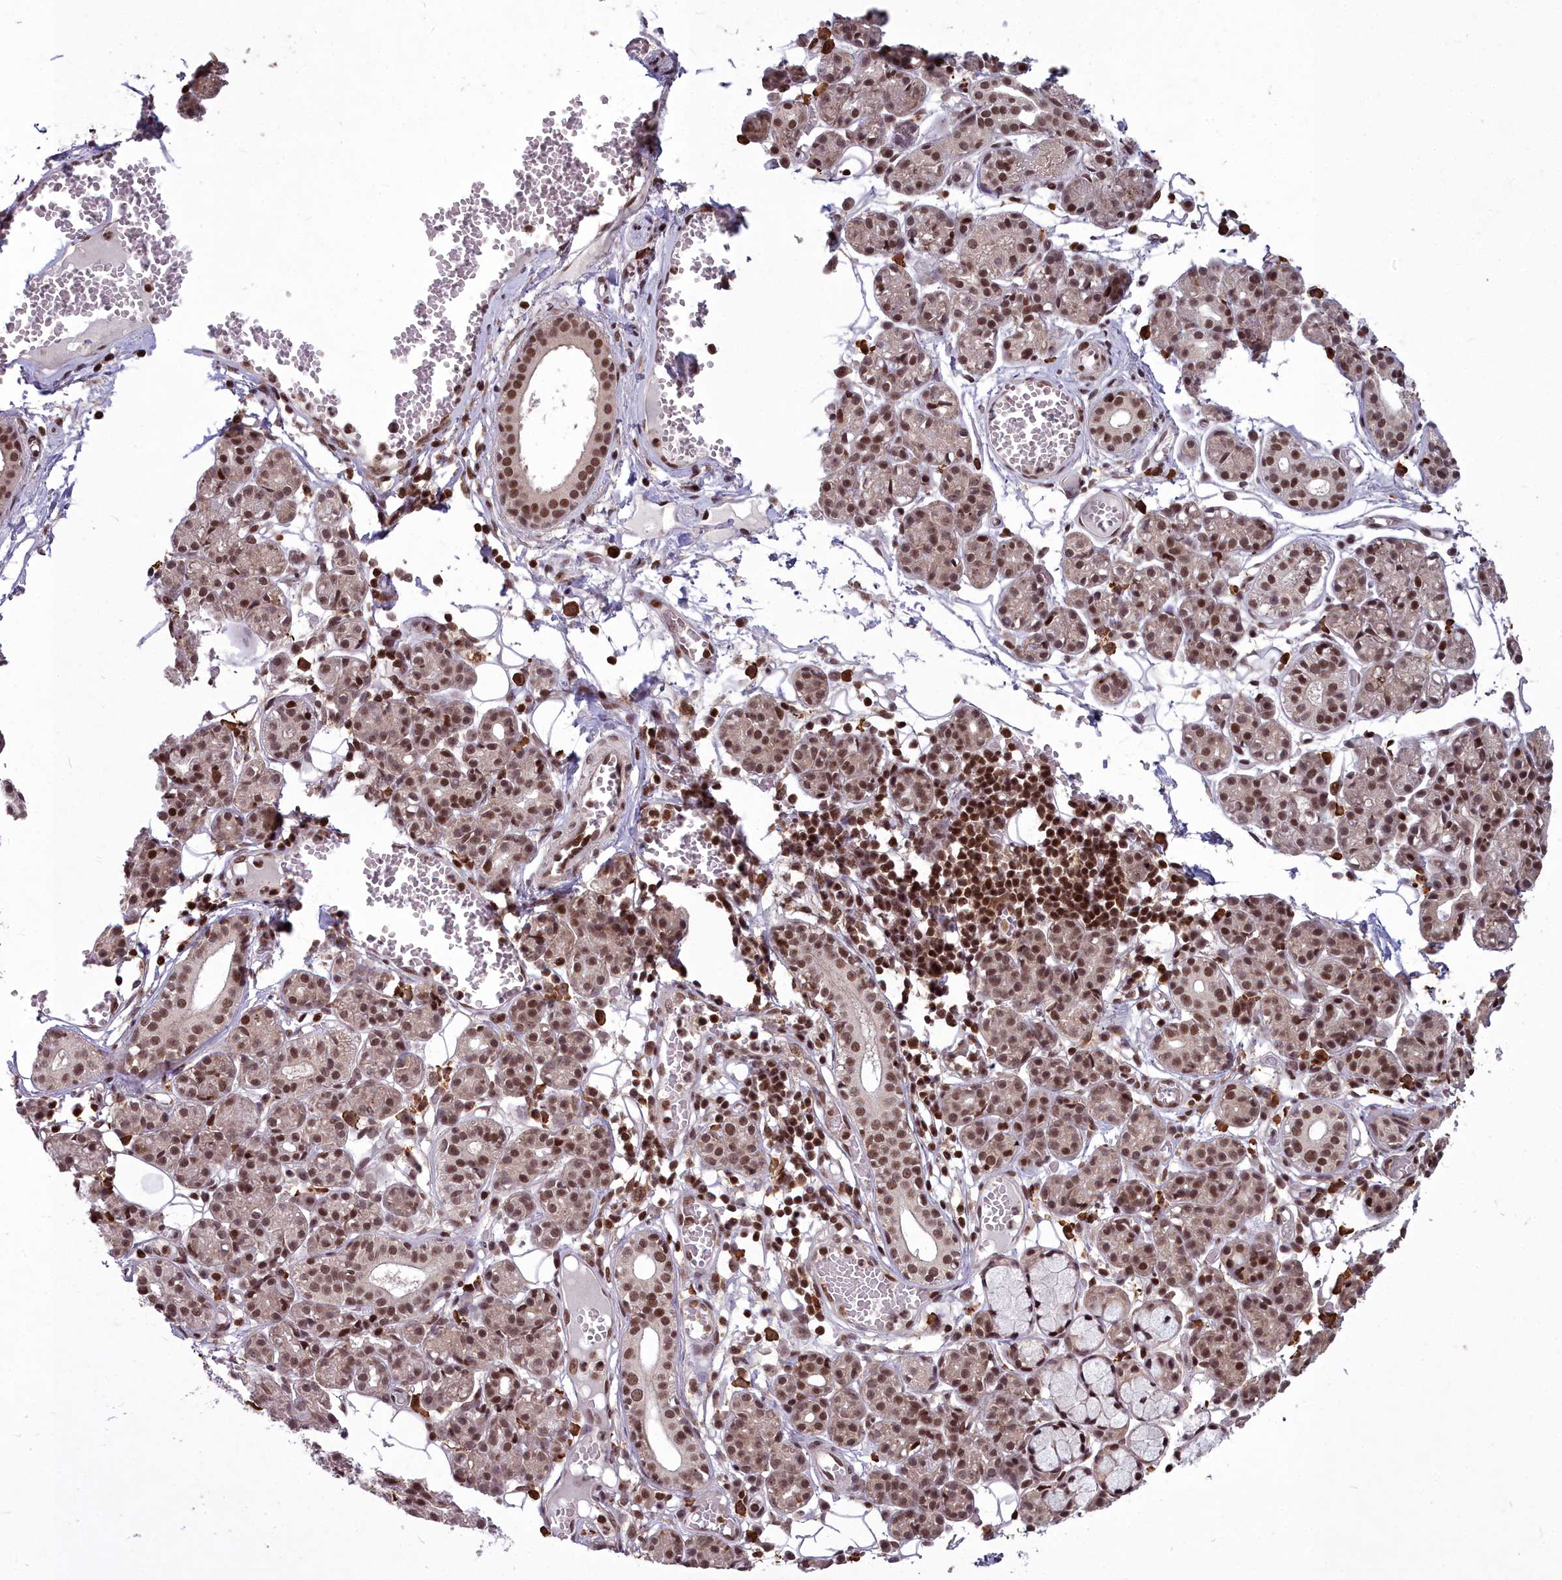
{"staining": {"intensity": "moderate", "quantity": ">75%", "location": "nuclear"}, "tissue": "salivary gland", "cell_type": "Glandular cells", "image_type": "normal", "snomed": [{"axis": "morphology", "description": "Normal tissue, NOS"}, {"axis": "topography", "description": "Salivary gland"}], "caption": "Moderate nuclear protein expression is present in about >75% of glandular cells in salivary gland.", "gene": "GMEB1", "patient": {"sex": "male", "age": 63}}